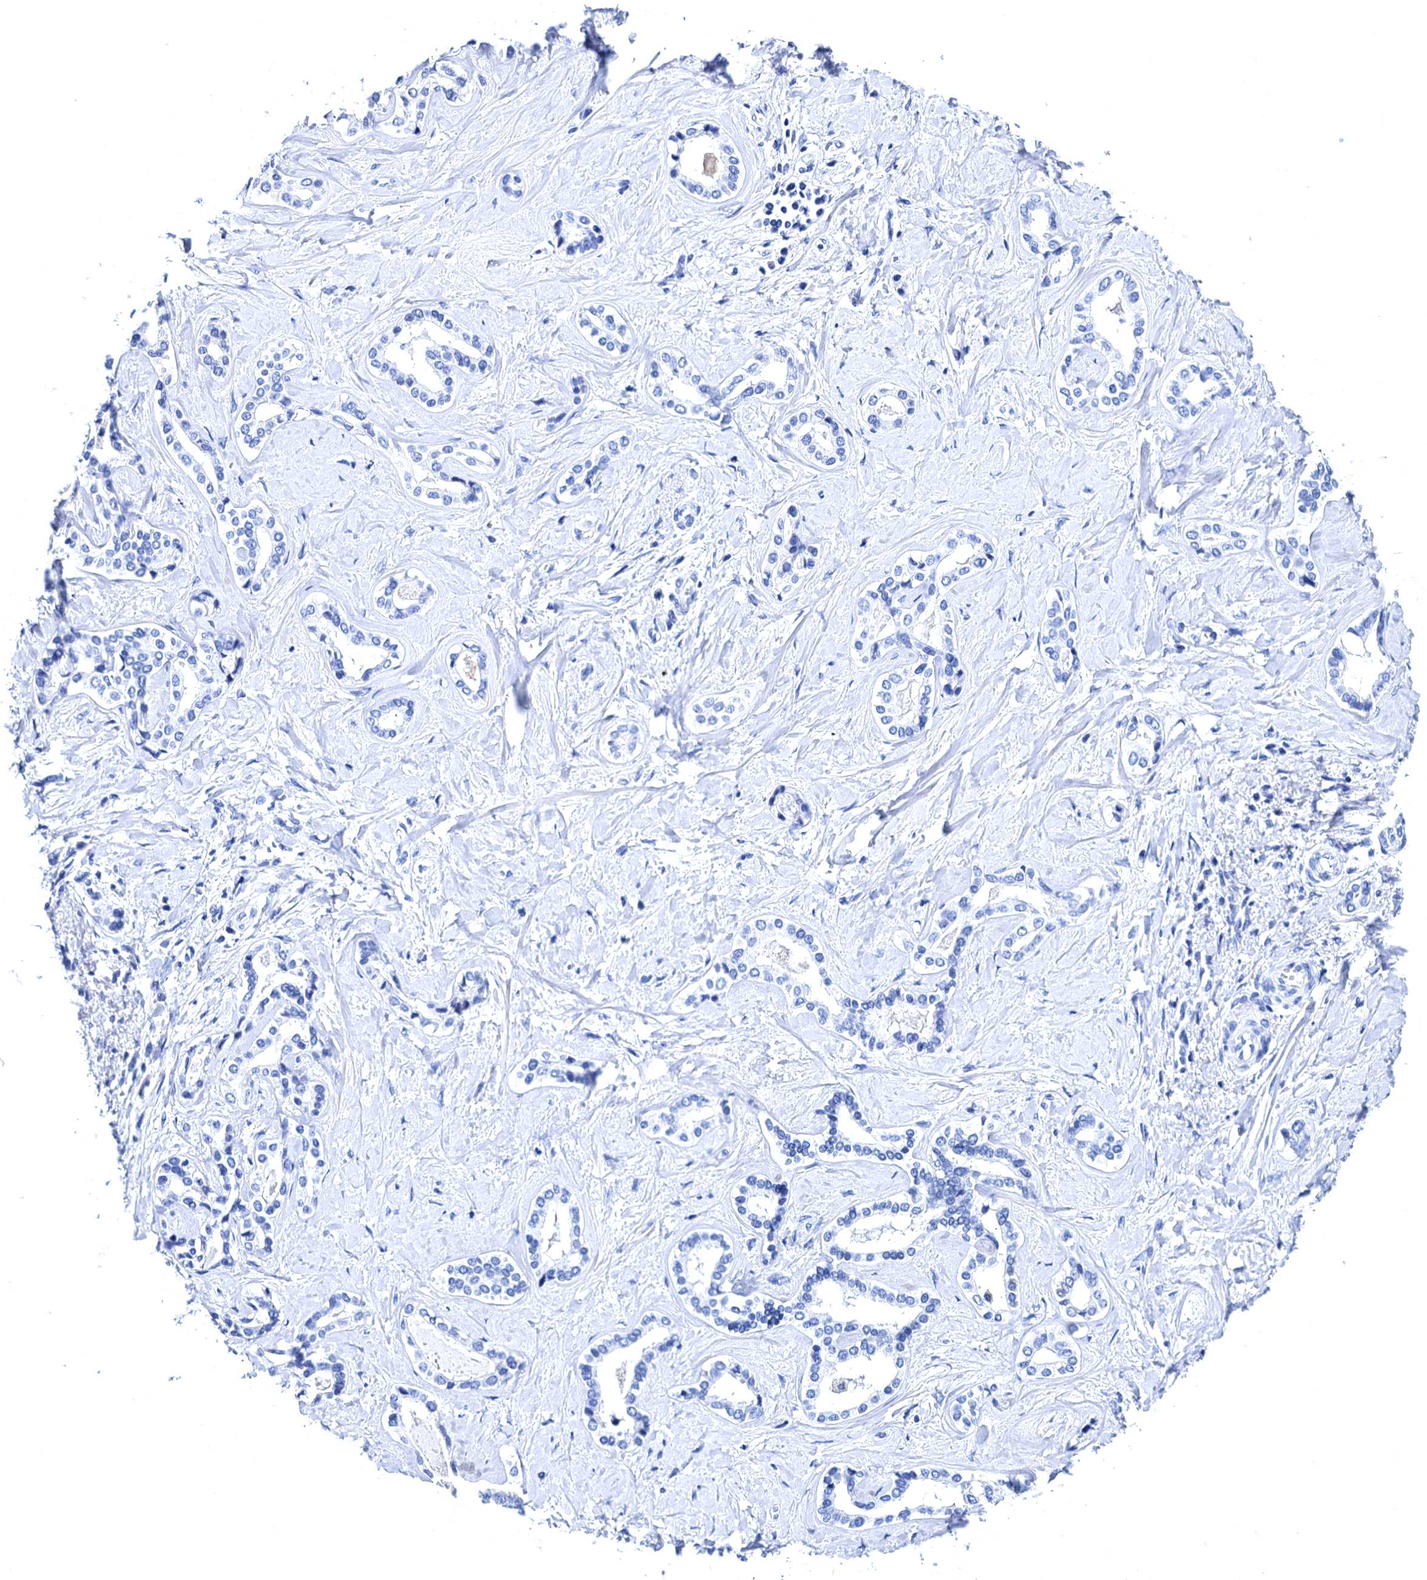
{"staining": {"intensity": "negative", "quantity": "none", "location": "none"}, "tissue": "liver cancer", "cell_type": "Tumor cells", "image_type": "cancer", "snomed": [{"axis": "morphology", "description": "Carcinoma, Hepatocellular, NOS"}, {"axis": "topography", "description": "Liver"}], "caption": "The histopathology image demonstrates no staining of tumor cells in liver cancer (hepatocellular carcinoma). (IHC, brightfield microscopy, high magnification).", "gene": "MYBPC3", "patient": {"sex": "female", "age": 73}}